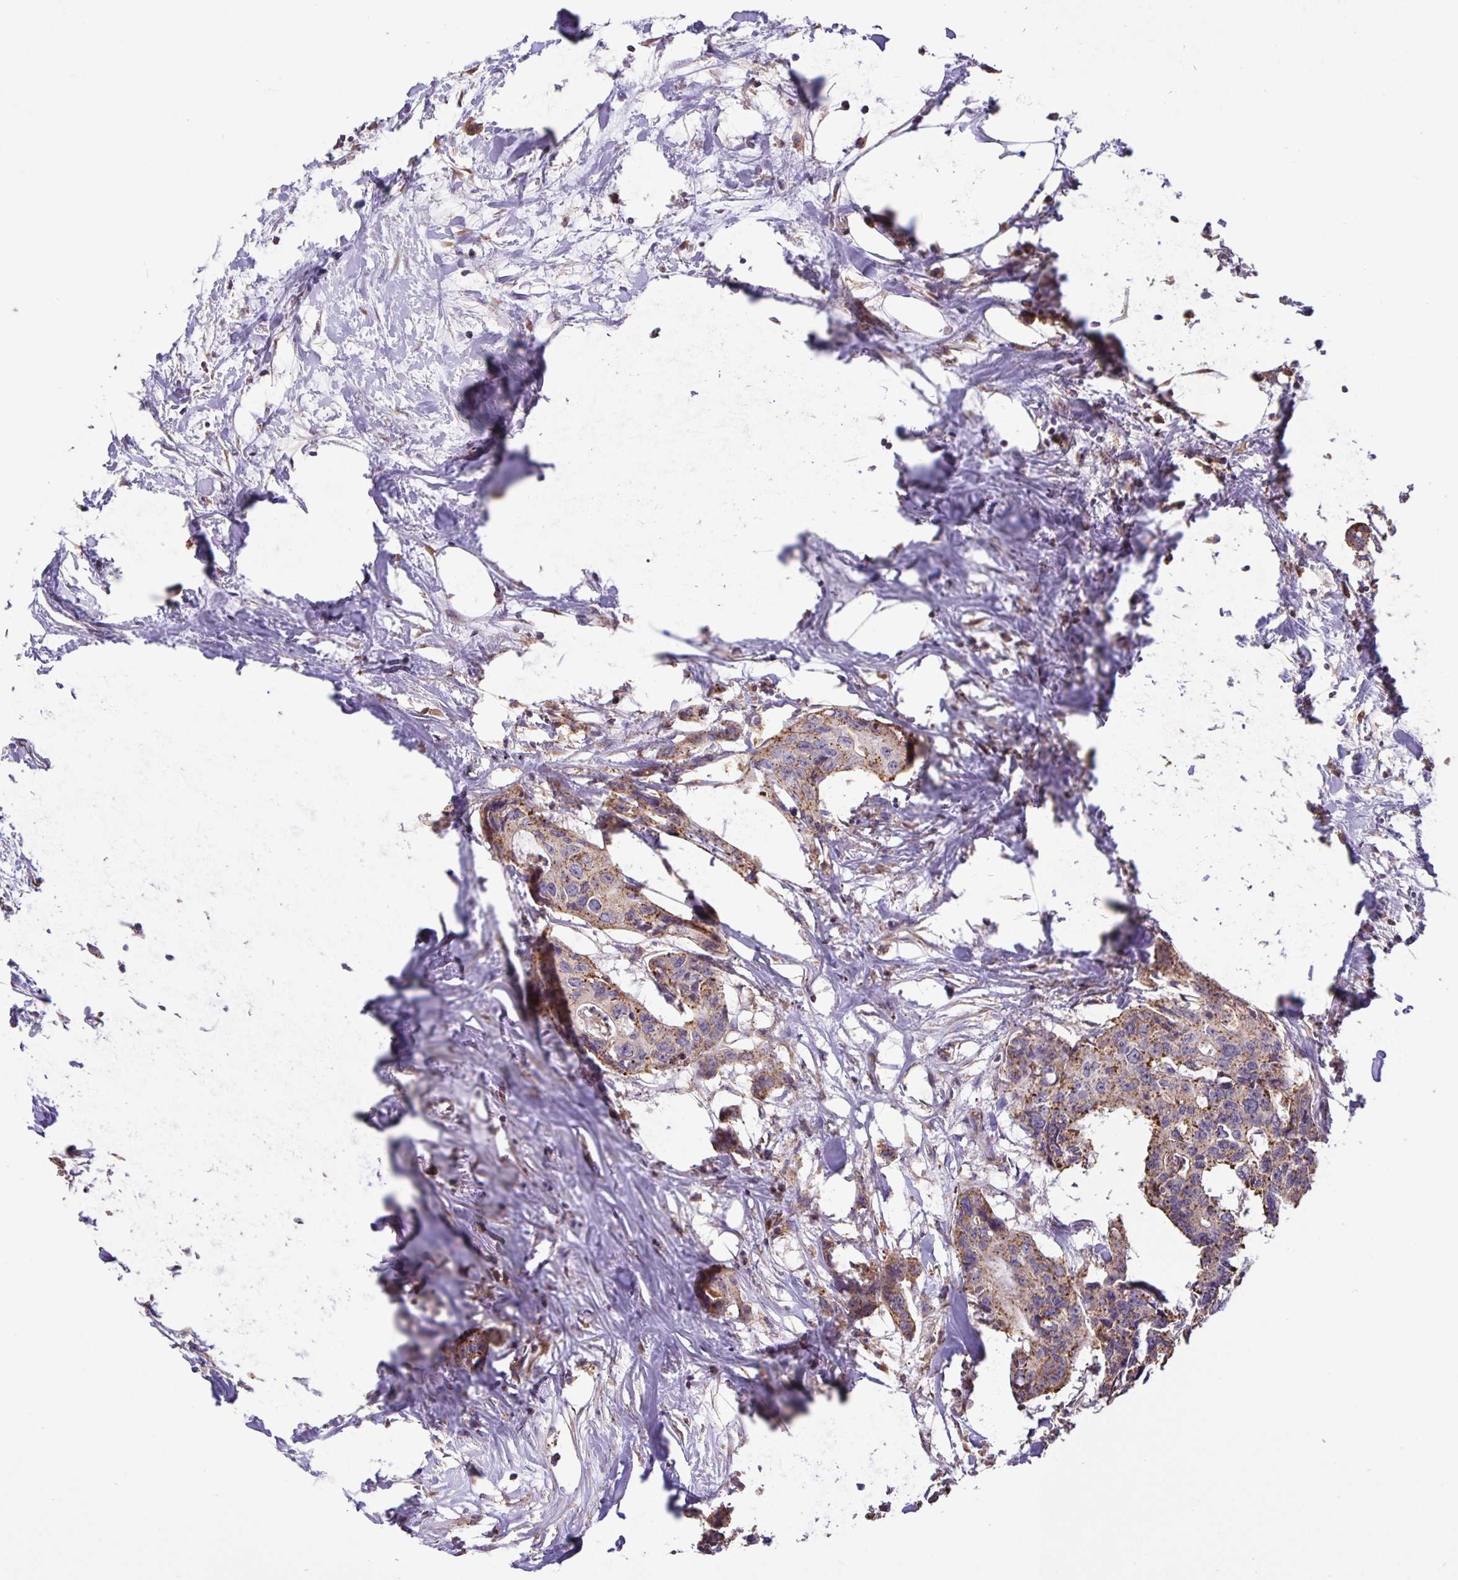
{"staining": {"intensity": "moderate", "quantity": ">75%", "location": "cytoplasmic/membranous"}, "tissue": "colorectal cancer", "cell_type": "Tumor cells", "image_type": "cancer", "snomed": [{"axis": "morphology", "description": "Adenocarcinoma, NOS"}, {"axis": "topography", "description": "Rectum"}], "caption": "Brown immunohistochemical staining in human colorectal cancer shows moderate cytoplasmic/membranous positivity in approximately >75% of tumor cells.", "gene": "TMEM71", "patient": {"sex": "male", "age": 57}}